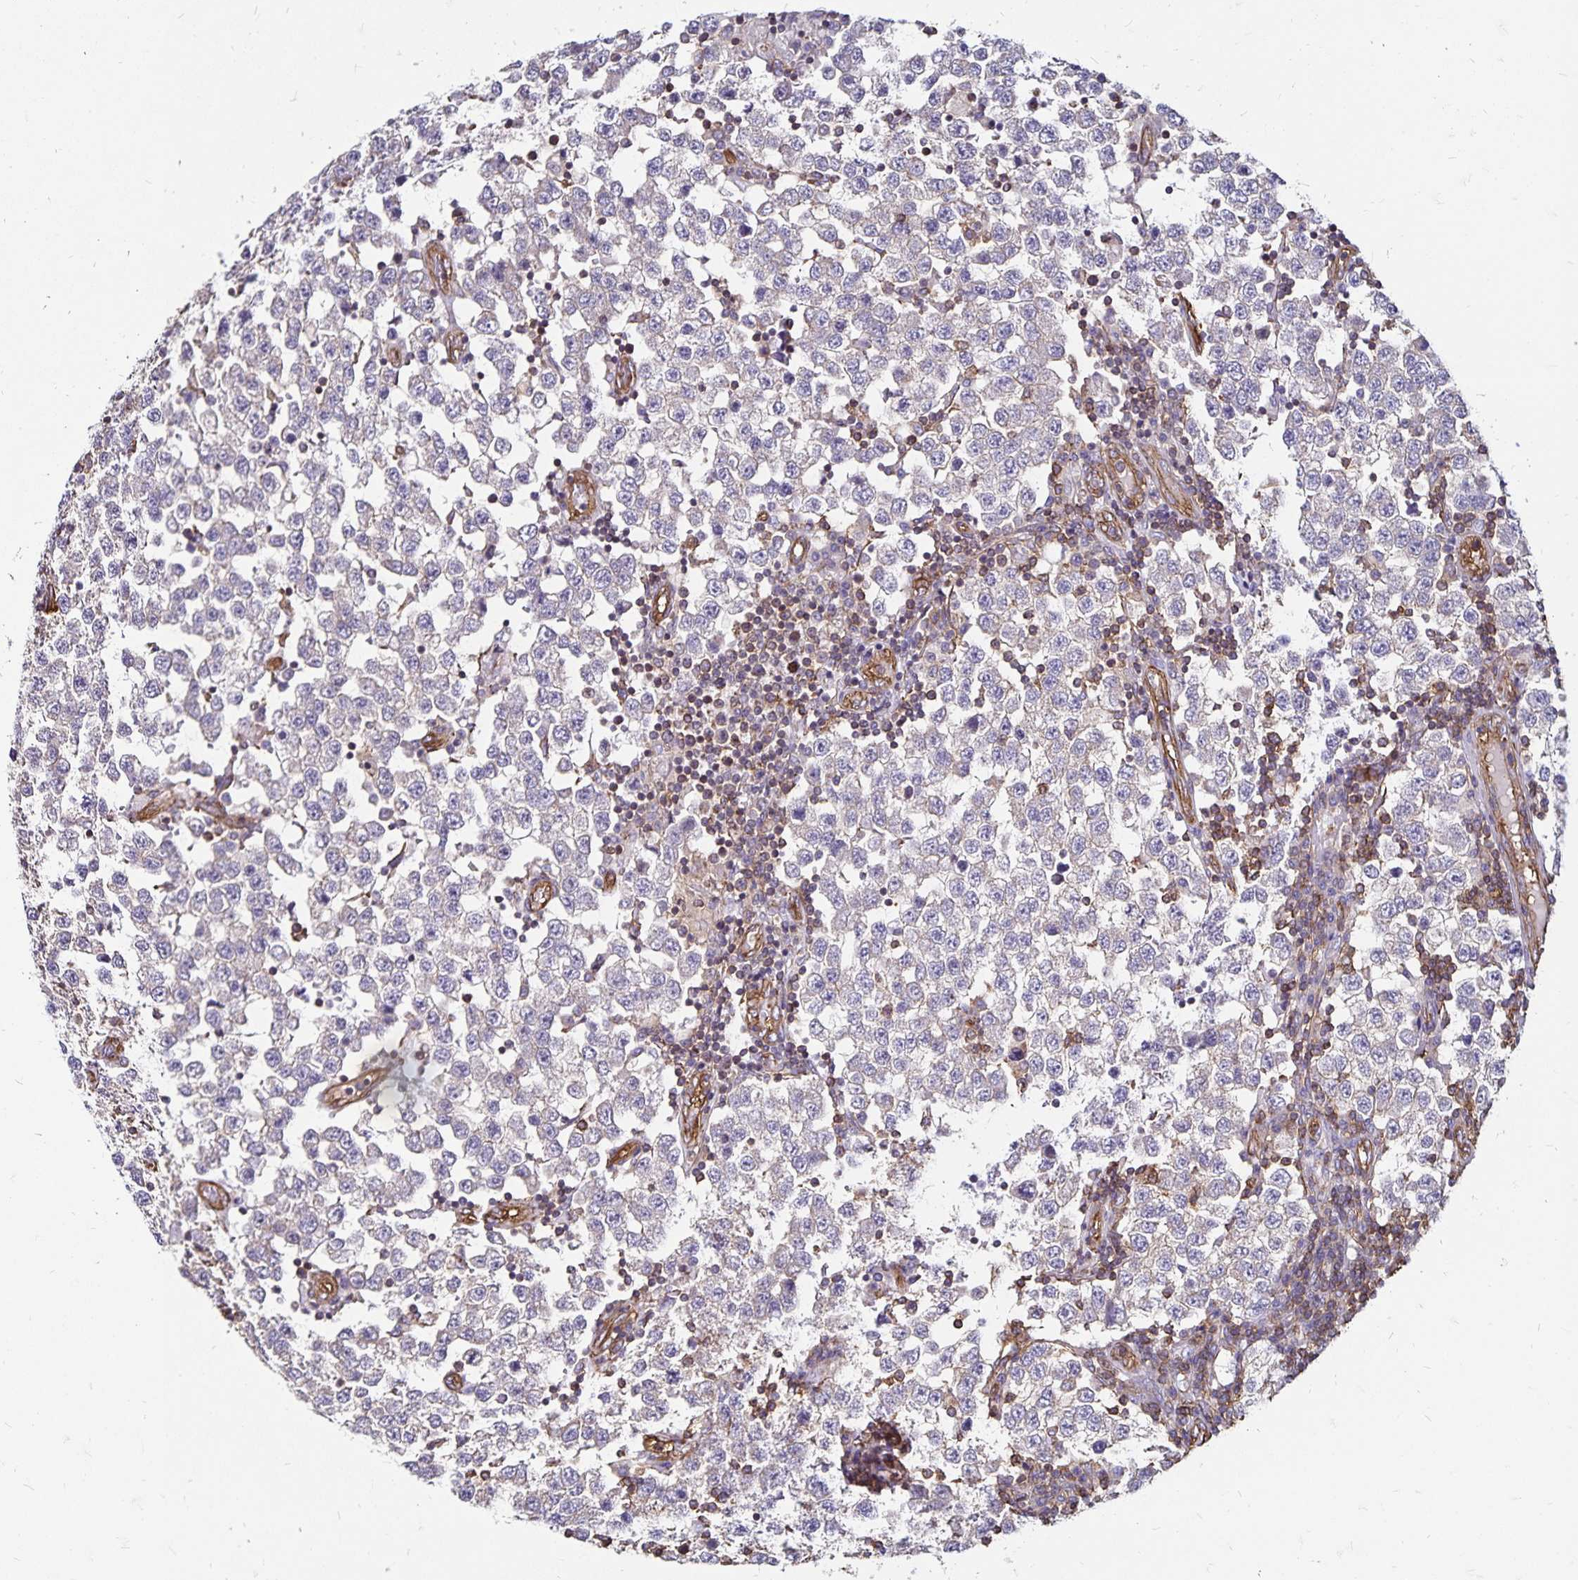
{"staining": {"intensity": "negative", "quantity": "none", "location": "none"}, "tissue": "testis cancer", "cell_type": "Tumor cells", "image_type": "cancer", "snomed": [{"axis": "morphology", "description": "Seminoma, NOS"}, {"axis": "topography", "description": "Testis"}], "caption": "There is no significant staining in tumor cells of testis seminoma.", "gene": "RPRML", "patient": {"sex": "male", "age": 34}}